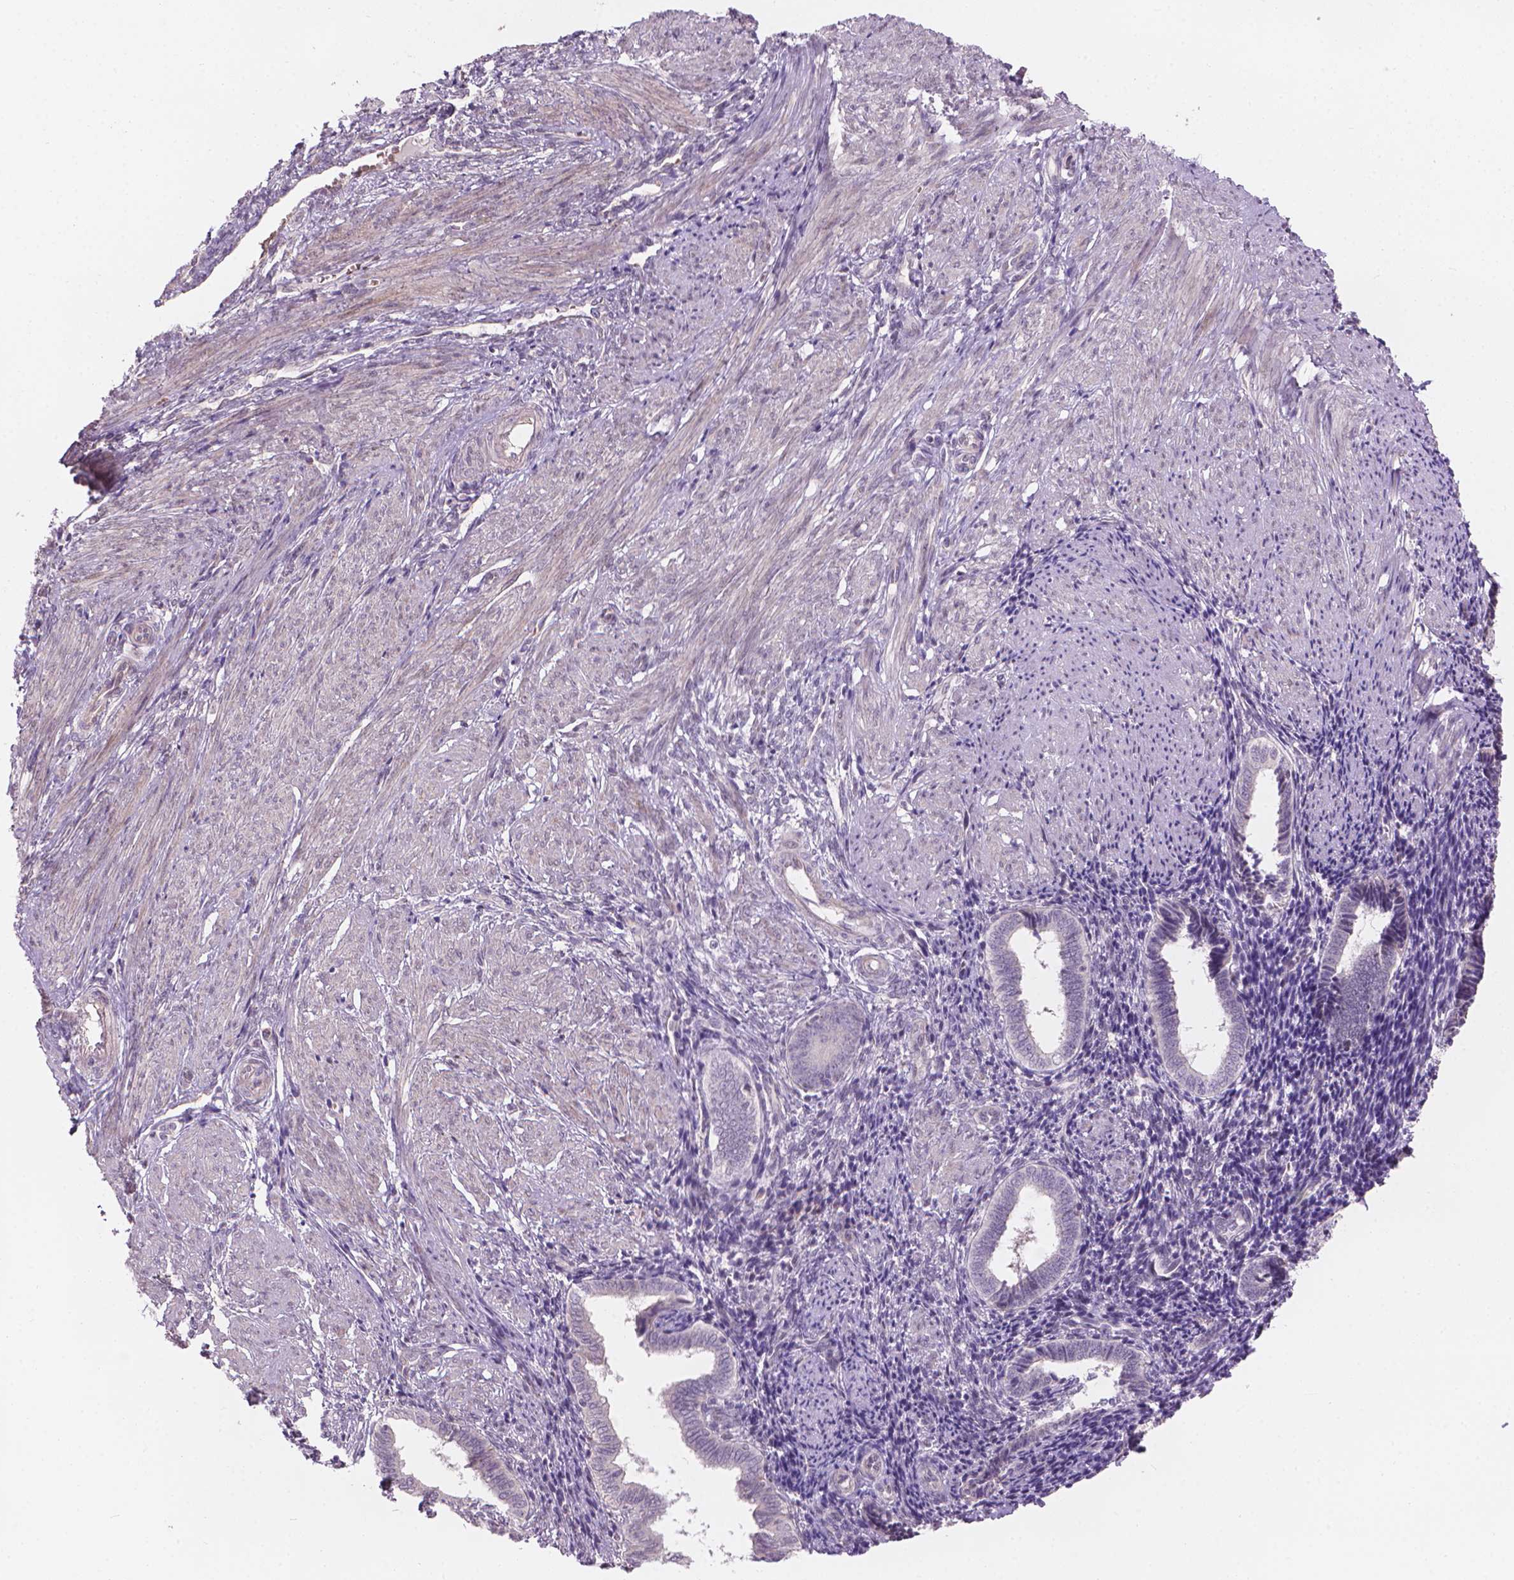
{"staining": {"intensity": "negative", "quantity": "none", "location": "none"}, "tissue": "endometrium", "cell_type": "Cells in endometrial stroma", "image_type": "normal", "snomed": [{"axis": "morphology", "description": "Normal tissue, NOS"}, {"axis": "topography", "description": "Endometrium"}], "caption": "Endometrium stained for a protein using immunohistochemistry (IHC) demonstrates no staining cells in endometrial stroma.", "gene": "IFFO1", "patient": {"sex": "female", "age": 42}}